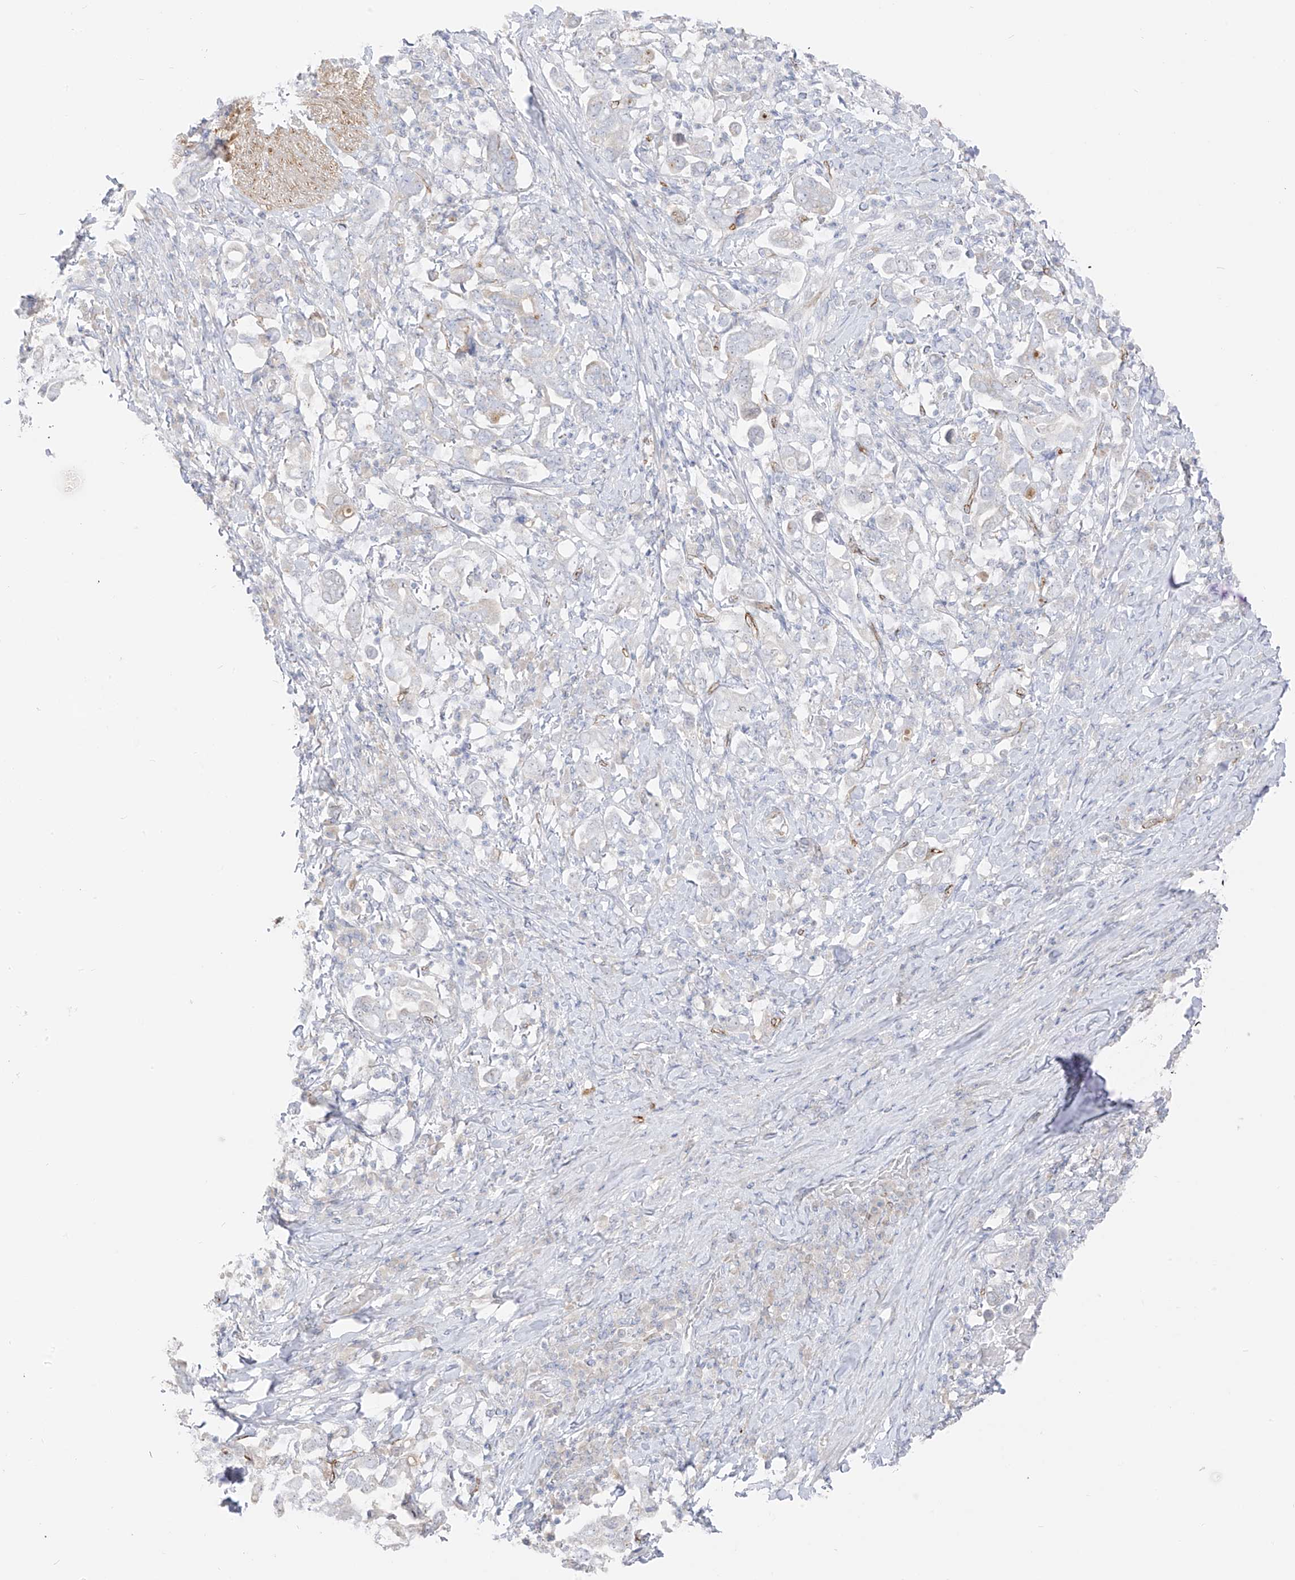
{"staining": {"intensity": "negative", "quantity": "none", "location": "none"}, "tissue": "stomach cancer", "cell_type": "Tumor cells", "image_type": "cancer", "snomed": [{"axis": "morphology", "description": "Adenocarcinoma, NOS"}, {"axis": "topography", "description": "Stomach, upper"}], "caption": "High magnification brightfield microscopy of stomach adenocarcinoma stained with DAB (3,3'-diaminobenzidine) (brown) and counterstained with hematoxylin (blue): tumor cells show no significant positivity. Nuclei are stained in blue.", "gene": "C11orf87", "patient": {"sex": "male", "age": 62}}